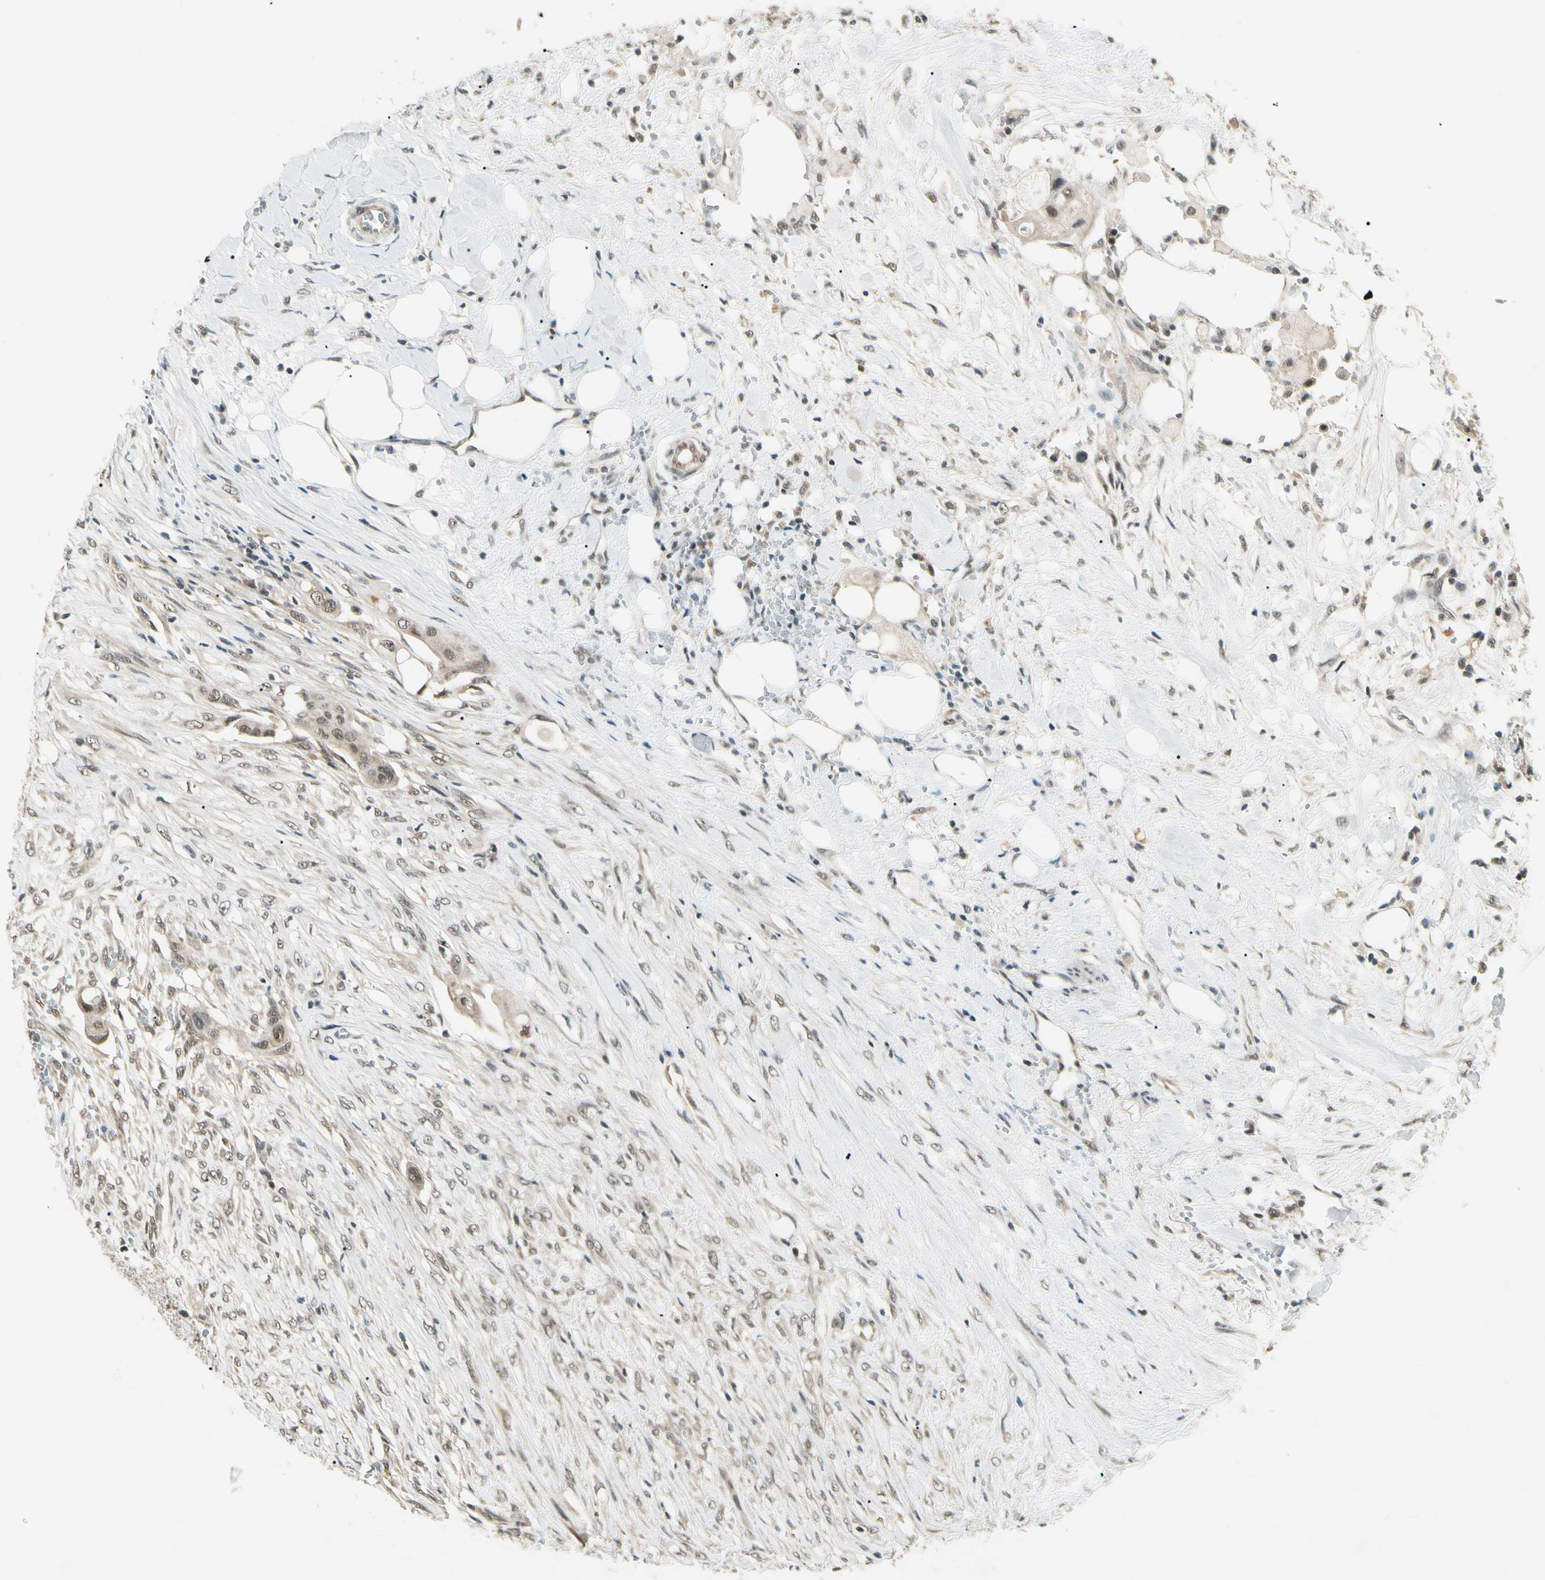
{"staining": {"intensity": "weak", "quantity": ">75%", "location": "cytoplasmic/membranous,nuclear"}, "tissue": "colorectal cancer", "cell_type": "Tumor cells", "image_type": "cancer", "snomed": [{"axis": "morphology", "description": "Adenocarcinoma, NOS"}, {"axis": "topography", "description": "Colon"}], "caption": "DAB (3,3'-diaminobenzidine) immunohistochemical staining of colorectal adenocarcinoma shows weak cytoplasmic/membranous and nuclear protein positivity in about >75% of tumor cells. The staining was performed using DAB (3,3'-diaminobenzidine), with brown indicating positive protein expression. Nuclei are stained blue with hematoxylin.", "gene": "ZSCAN12", "patient": {"sex": "female", "age": 57}}